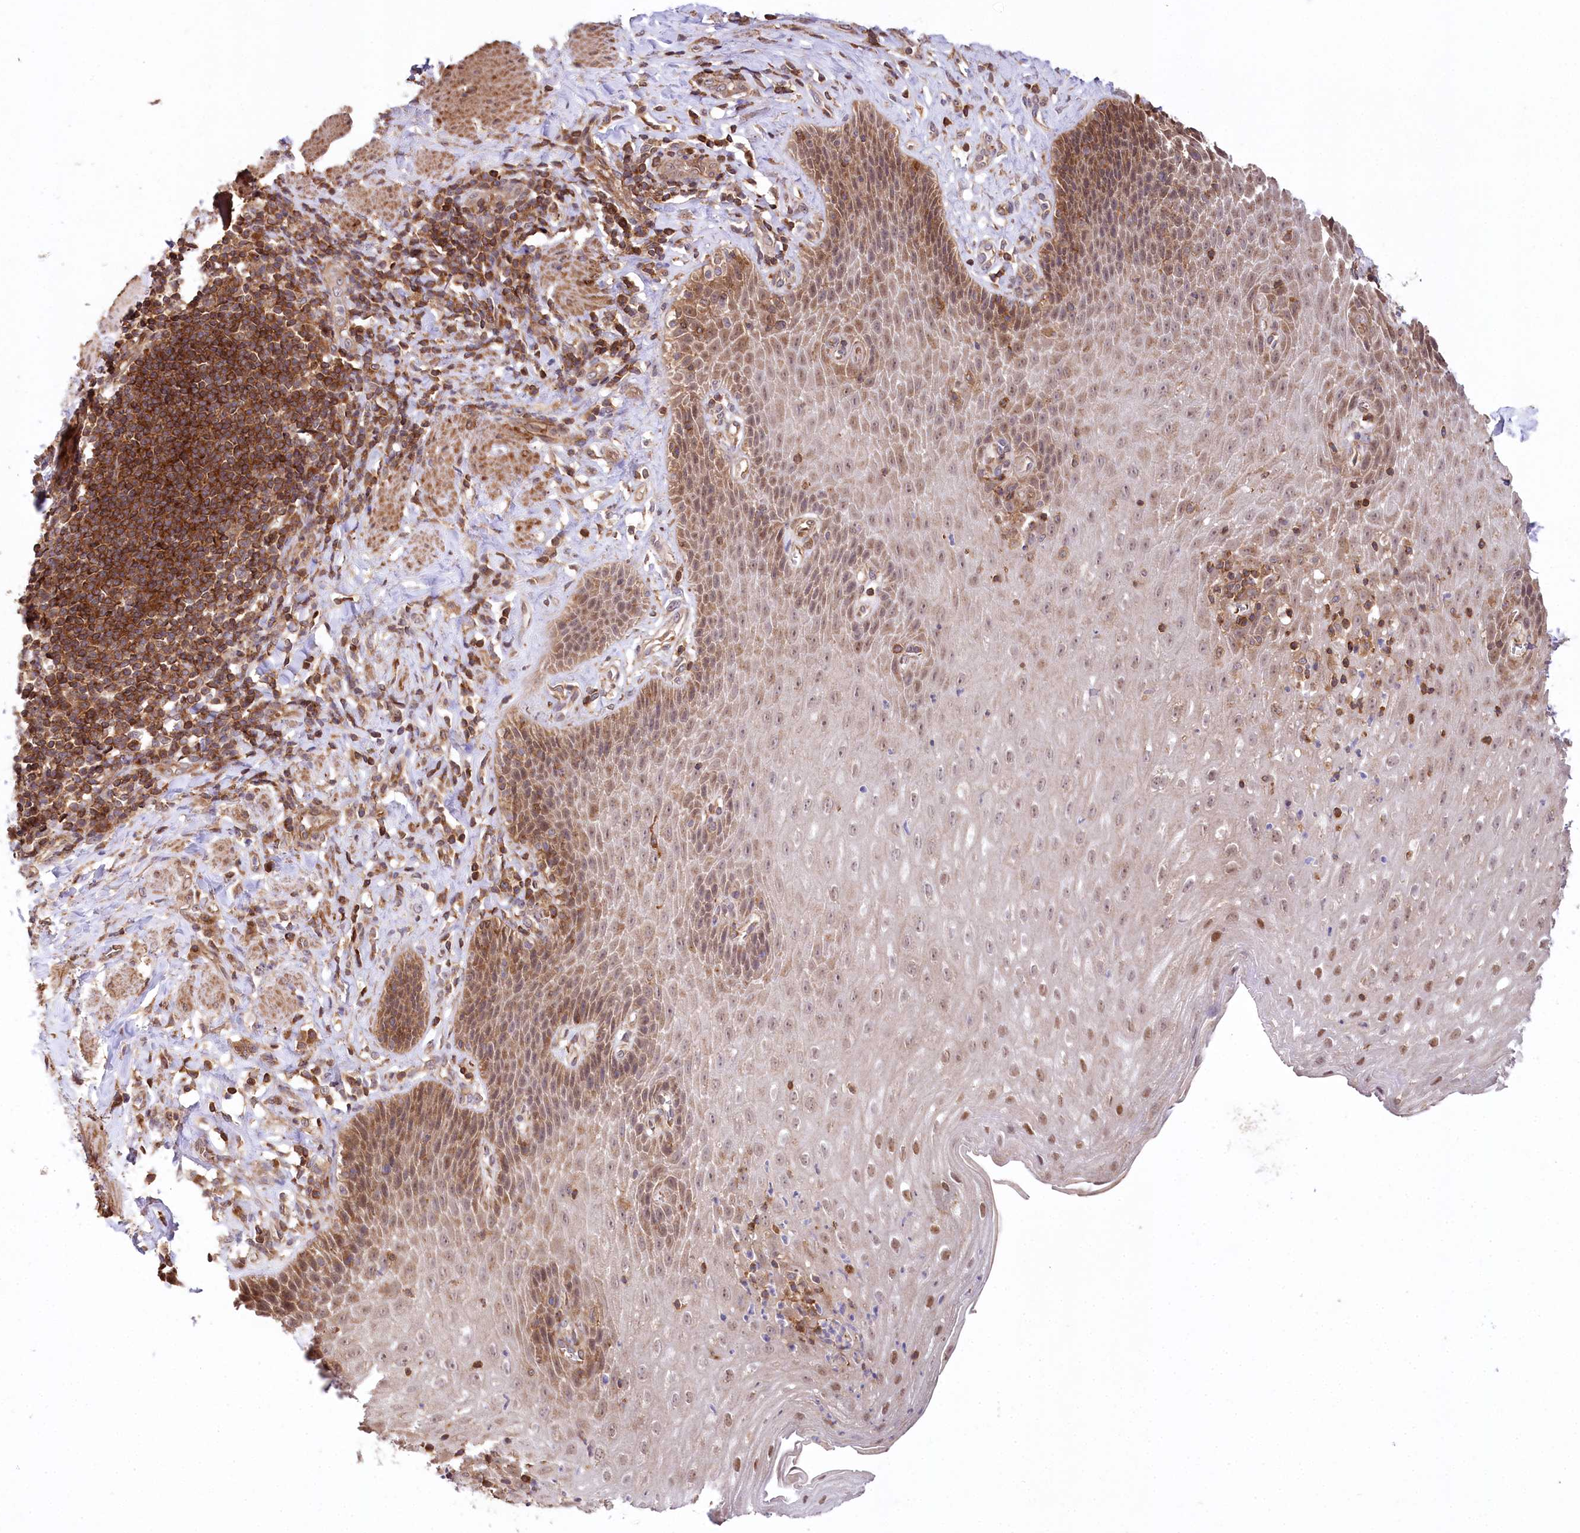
{"staining": {"intensity": "moderate", "quantity": ">75%", "location": "cytoplasmic/membranous,nuclear"}, "tissue": "esophagus", "cell_type": "Squamous epithelial cells", "image_type": "normal", "snomed": [{"axis": "morphology", "description": "Normal tissue, NOS"}, {"axis": "topography", "description": "Esophagus"}], "caption": "A micrograph of esophagus stained for a protein displays moderate cytoplasmic/membranous,nuclear brown staining in squamous epithelial cells. The staining was performed using DAB, with brown indicating positive protein expression. Nuclei are stained blue with hematoxylin.", "gene": "CCDC91", "patient": {"sex": "female", "age": 61}}